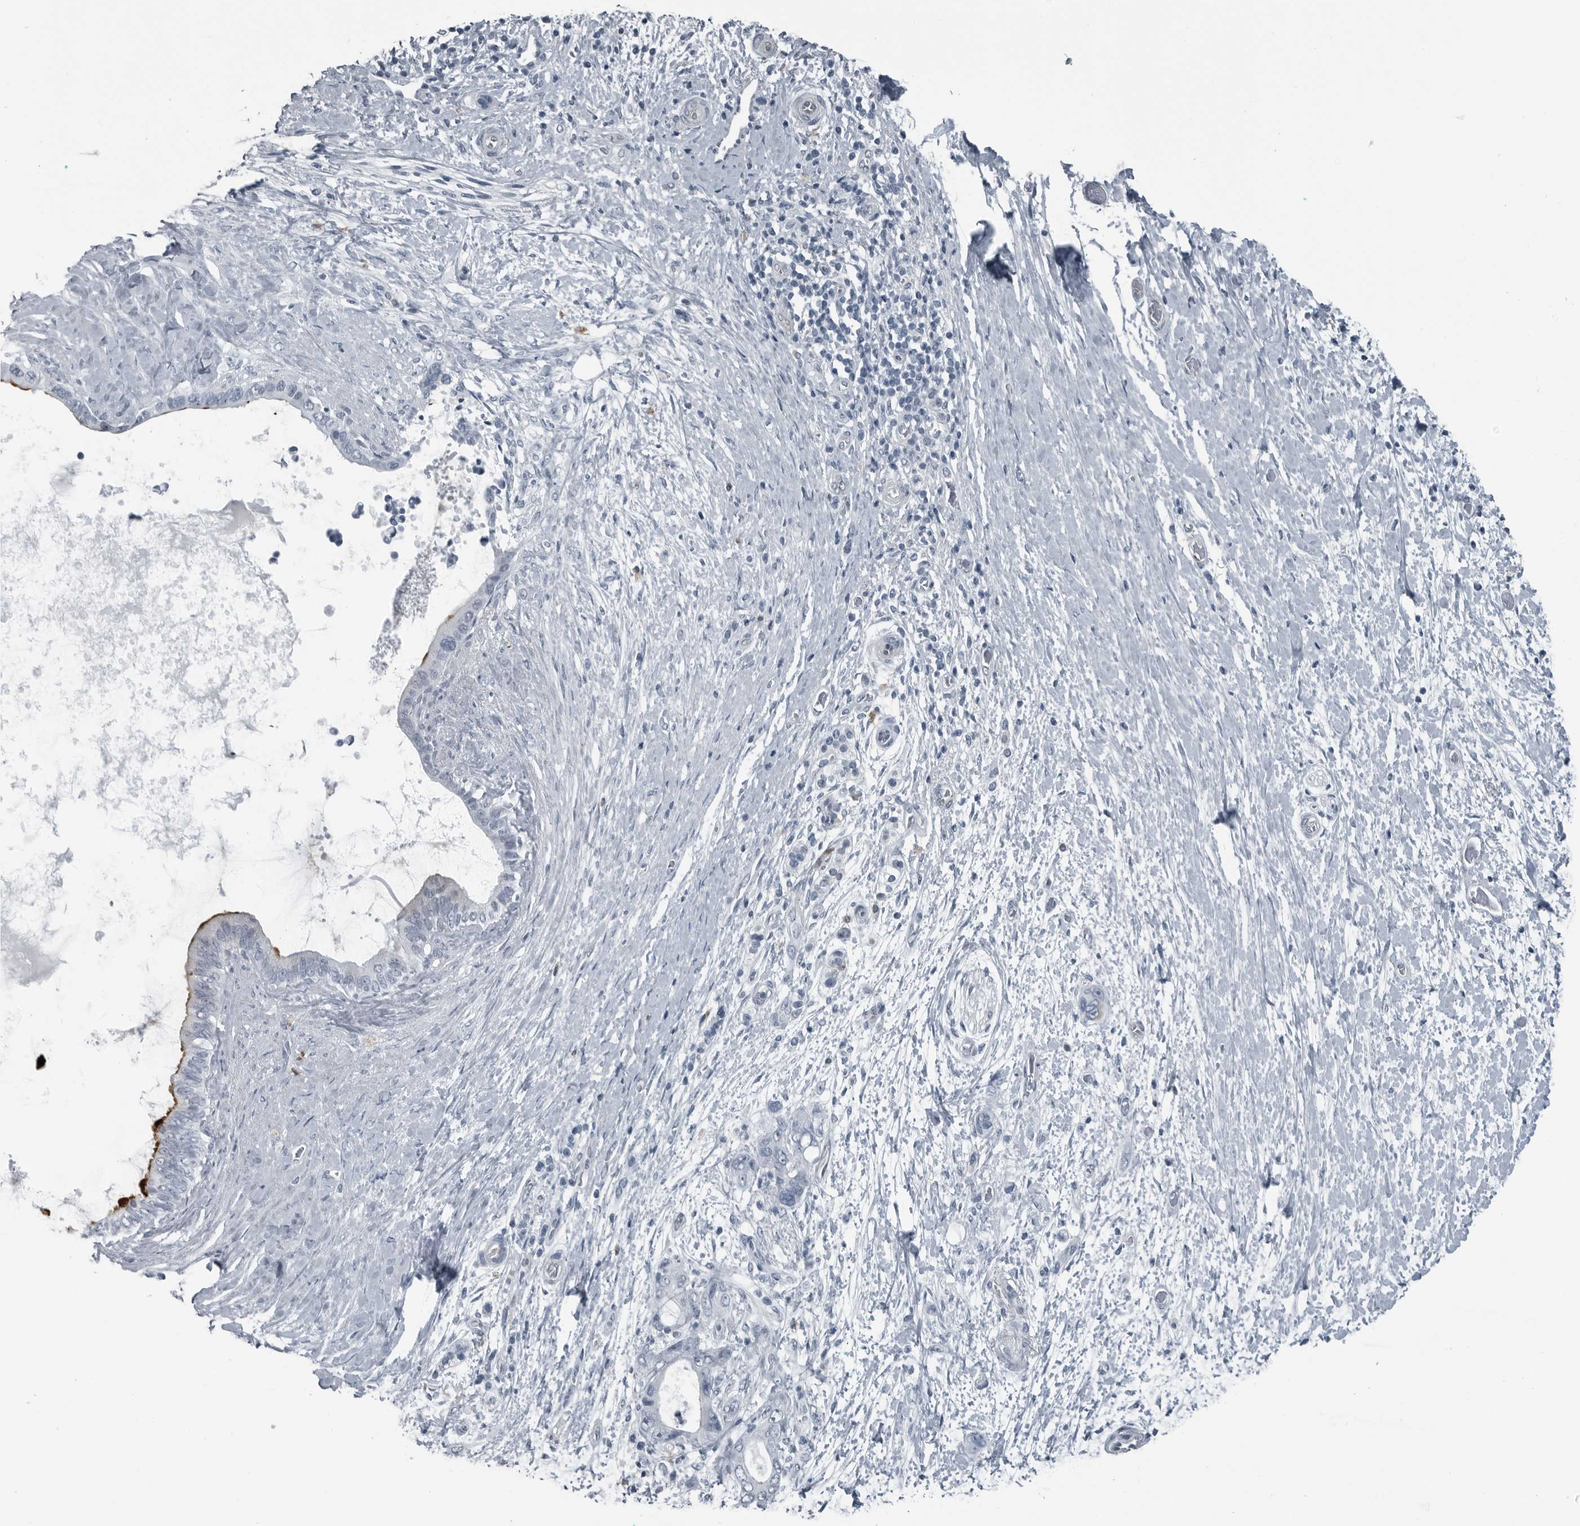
{"staining": {"intensity": "negative", "quantity": "none", "location": "none"}, "tissue": "pancreatic cancer", "cell_type": "Tumor cells", "image_type": "cancer", "snomed": [{"axis": "morphology", "description": "Adenocarcinoma, NOS"}, {"axis": "topography", "description": "Pancreas"}], "caption": "Immunohistochemistry of human pancreatic cancer (adenocarcinoma) reveals no expression in tumor cells. (DAB immunohistochemistry (IHC), high magnification).", "gene": "GAK", "patient": {"sex": "female", "age": 72}}